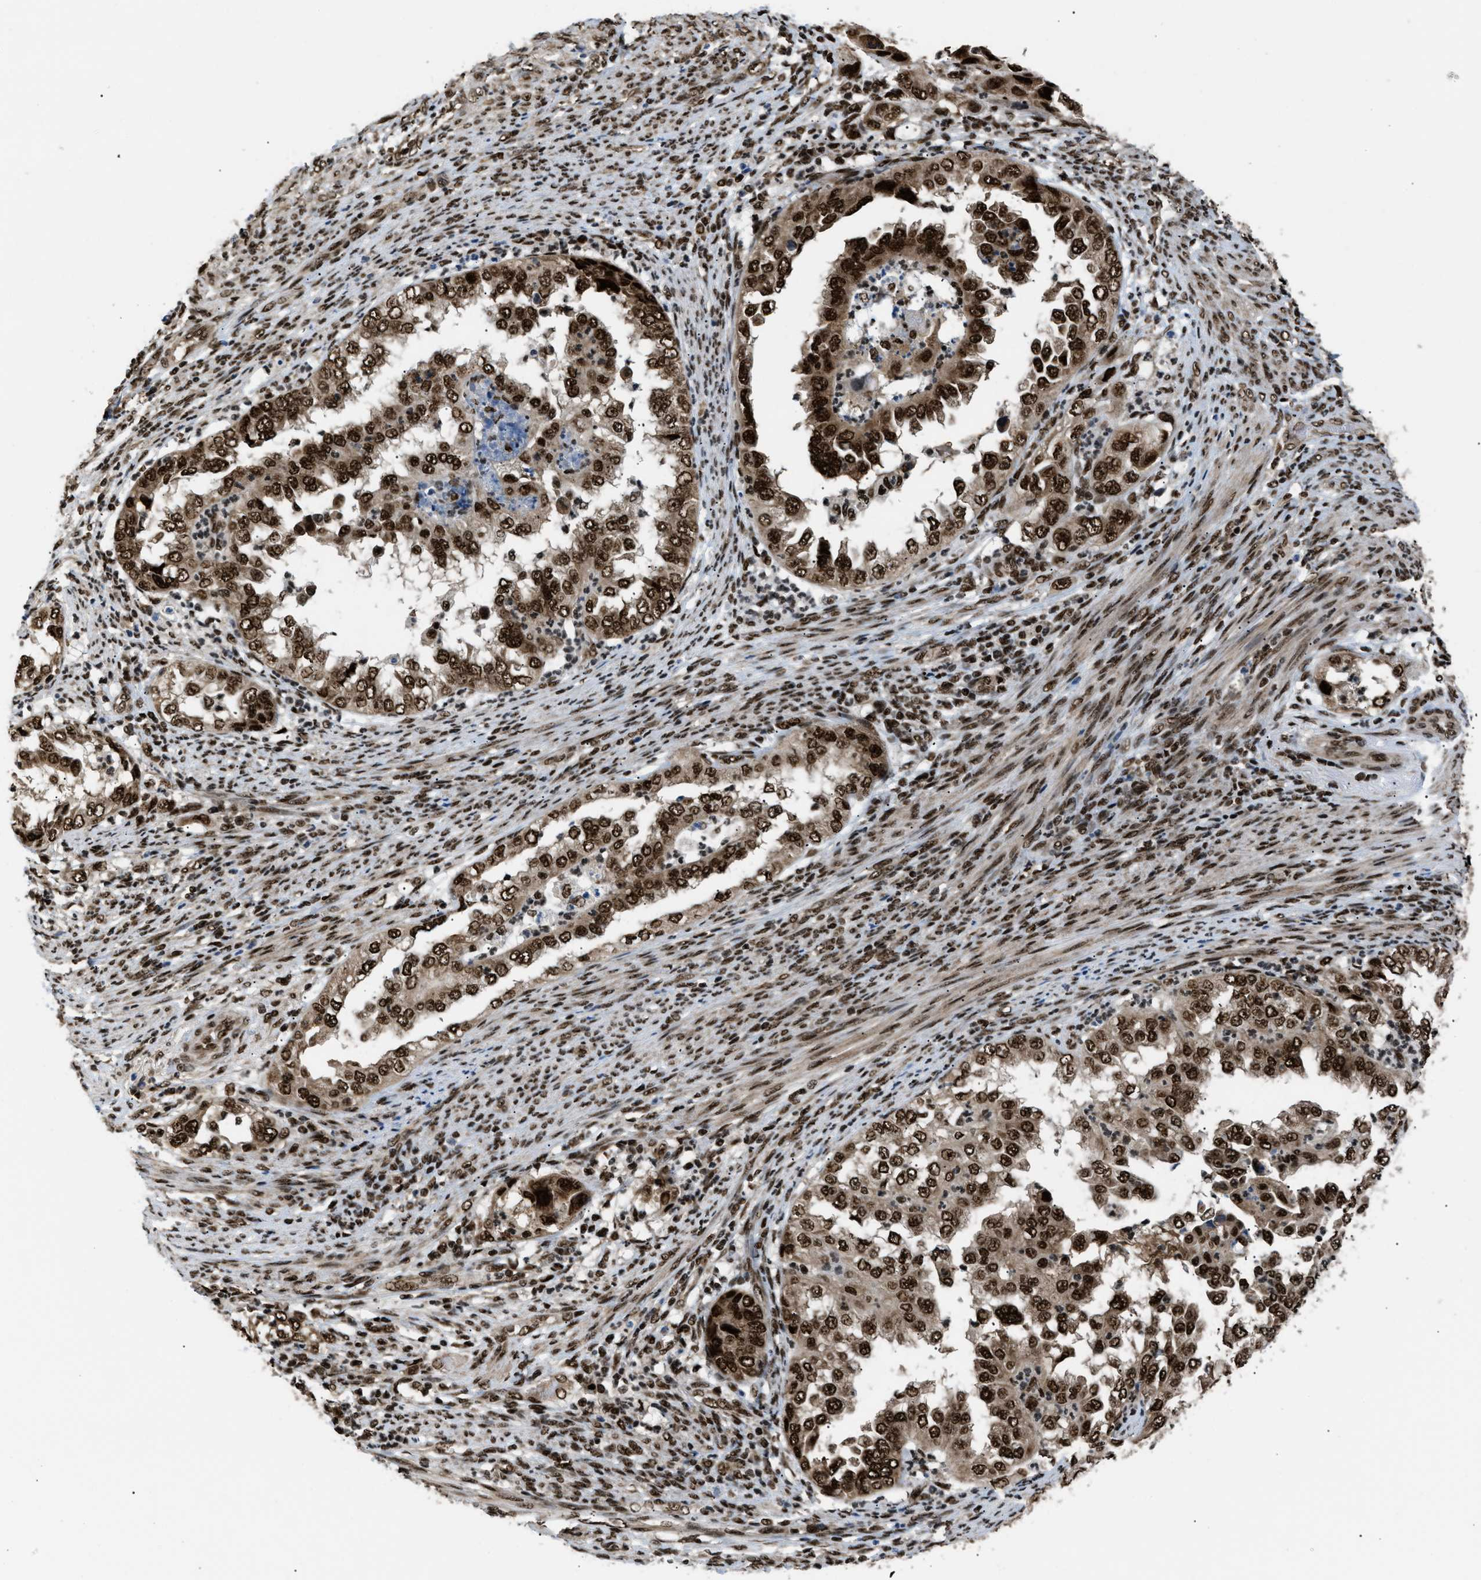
{"staining": {"intensity": "strong", "quantity": ">75%", "location": "cytoplasmic/membranous,nuclear"}, "tissue": "endometrial cancer", "cell_type": "Tumor cells", "image_type": "cancer", "snomed": [{"axis": "morphology", "description": "Adenocarcinoma, NOS"}, {"axis": "topography", "description": "Endometrium"}], "caption": "The photomicrograph reveals staining of endometrial cancer, revealing strong cytoplasmic/membranous and nuclear protein staining (brown color) within tumor cells.", "gene": "RBM5", "patient": {"sex": "female", "age": 85}}